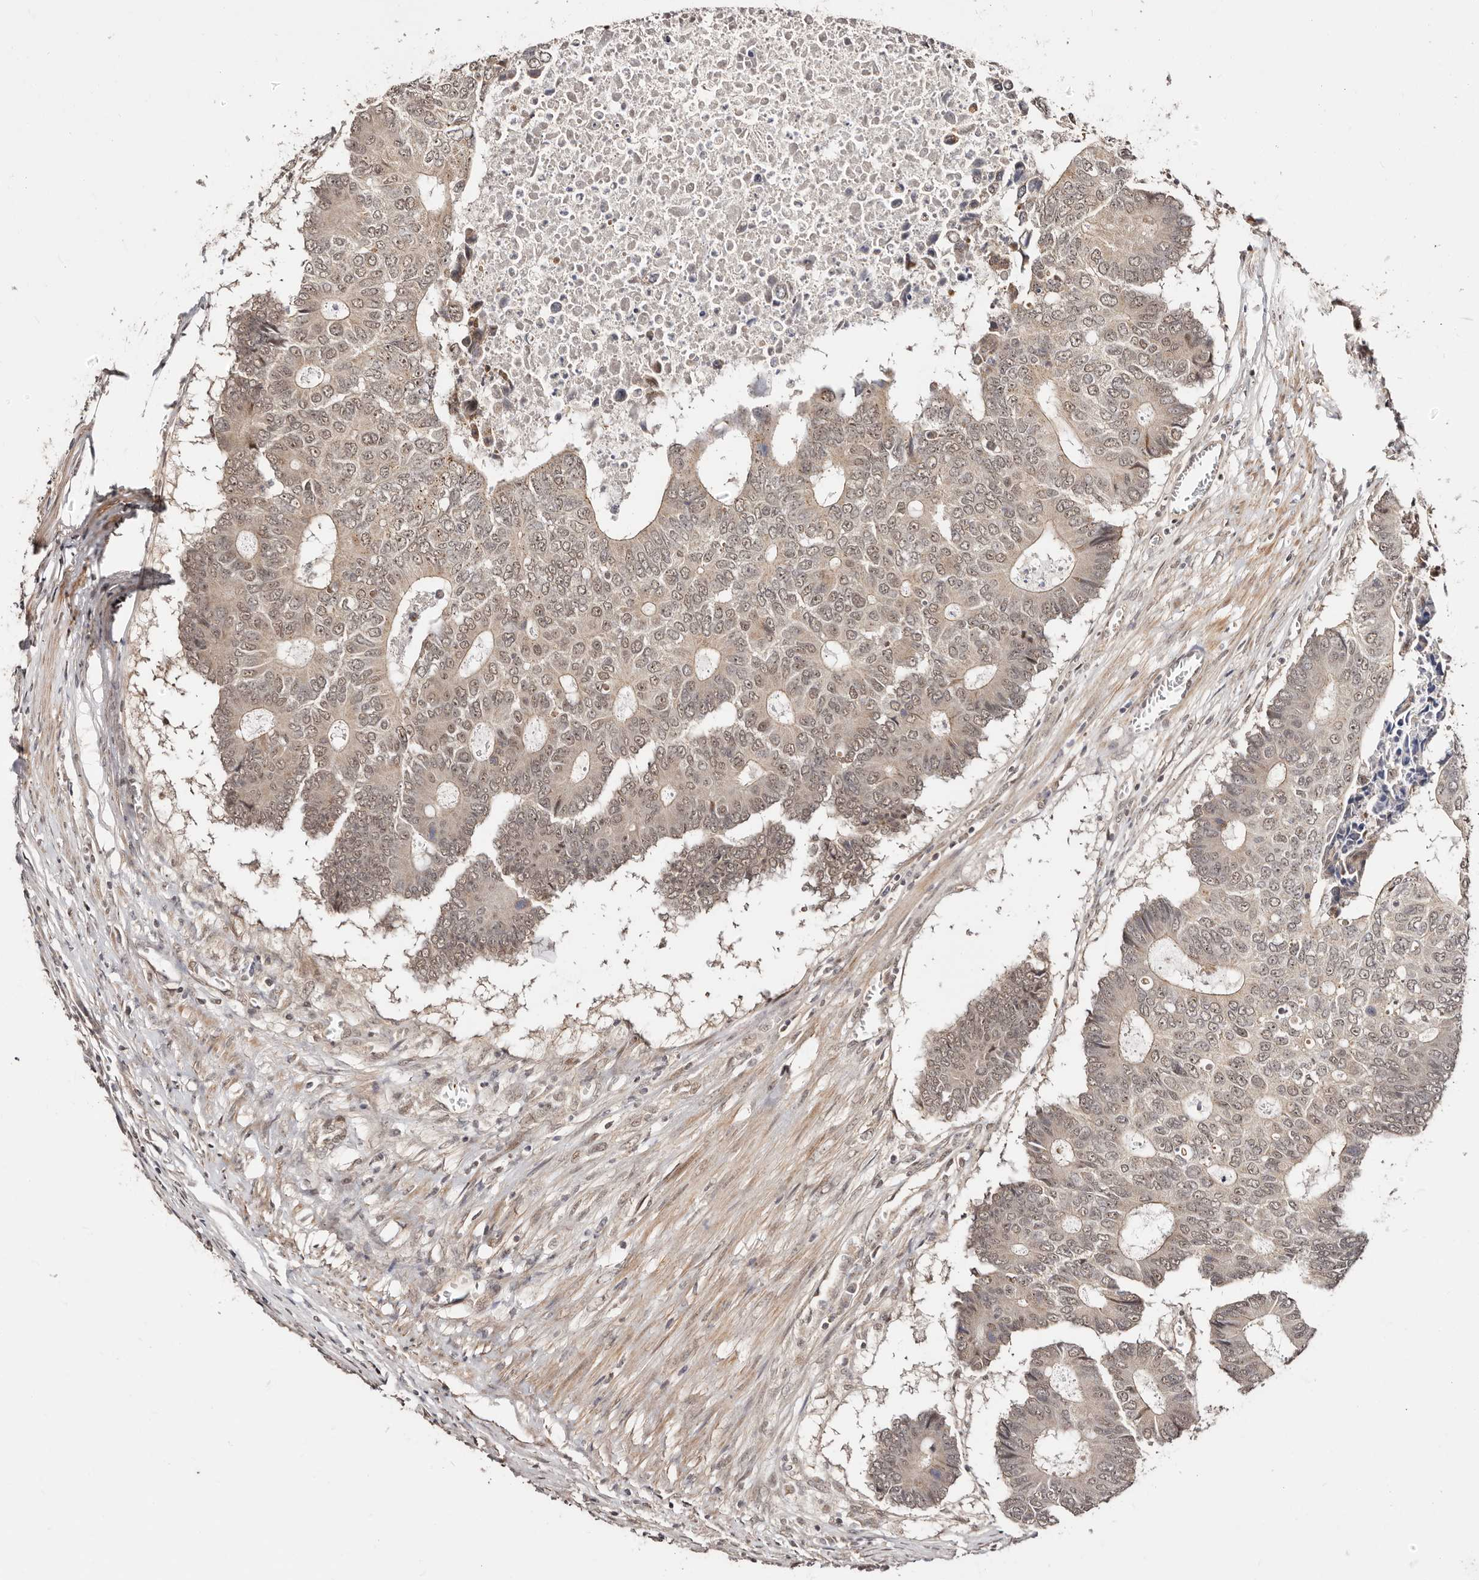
{"staining": {"intensity": "weak", "quantity": "25%-75%", "location": "nuclear"}, "tissue": "colorectal cancer", "cell_type": "Tumor cells", "image_type": "cancer", "snomed": [{"axis": "morphology", "description": "Adenocarcinoma, NOS"}, {"axis": "topography", "description": "Colon"}], "caption": "The photomicrograph reveals staining of colorectal adenocarcinoma, revealing weak nuclear protein positivity (brown color) within tumor cells.", "gene": "CTNNBL1", "patient": {"sex": "male", "age": 87}}